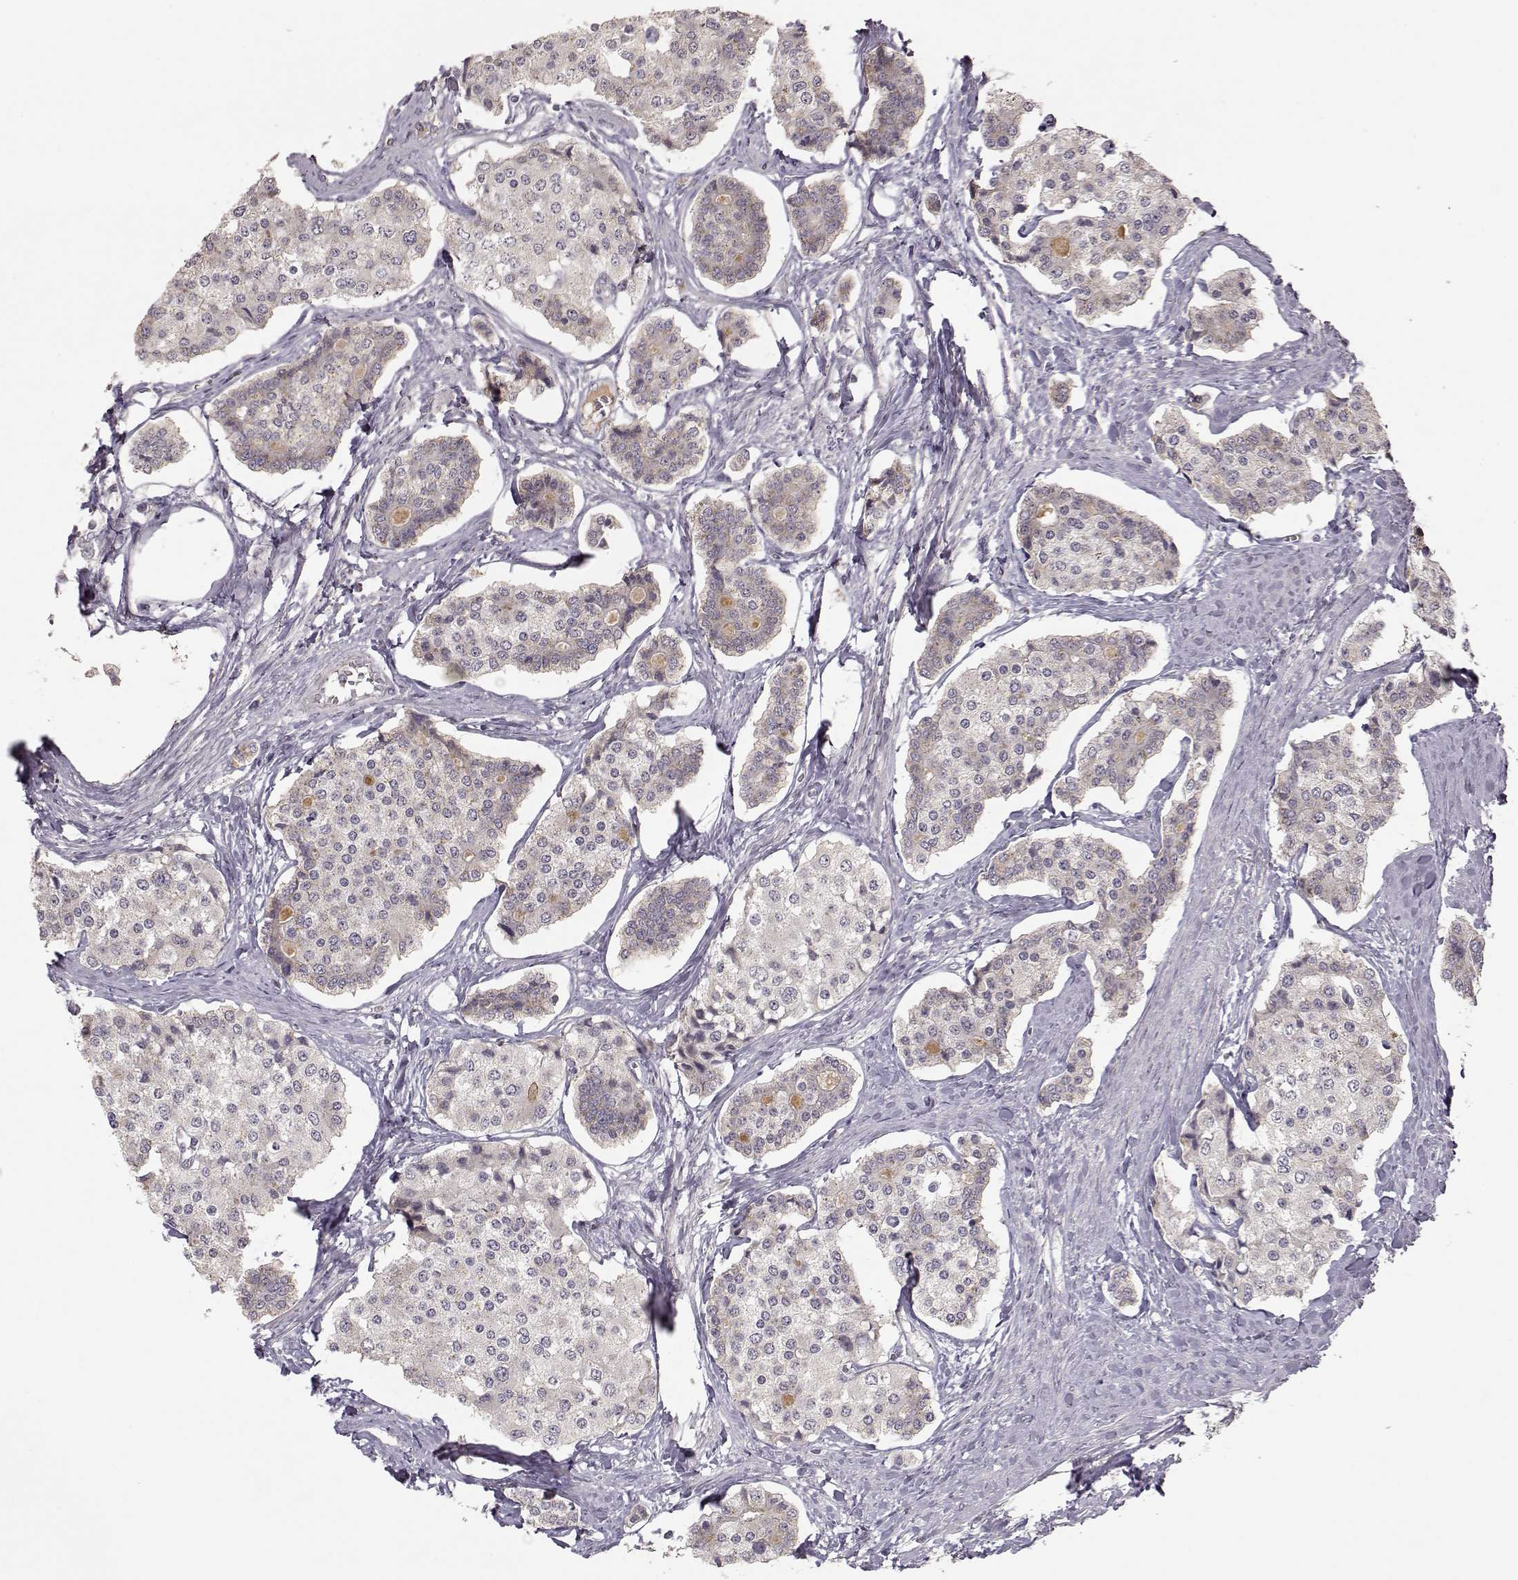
{"staining": {"intensity": "negative", "quantity": "none", "location": "none"}, "tissue": "carcinoid", "cell_type": "Tumor cells", "image_type": "cancer", "snomed": [{"axis": "morphology", "description": "Carcinoid, malignant, NOS"}, {"axis": "topography", "description": "Small intestine"}], "caption": "Tumor cells show no significant protein expression in carcinoid. The staining was performed using DAB (3,3'-diaminobenzidine) to visualize the protein expression in brown, while the nuclei were stained in blue with hematoxylin (Magnification: 20x).", "gene": "PNMT", "patient": {"sex": "female", "age": 65}}